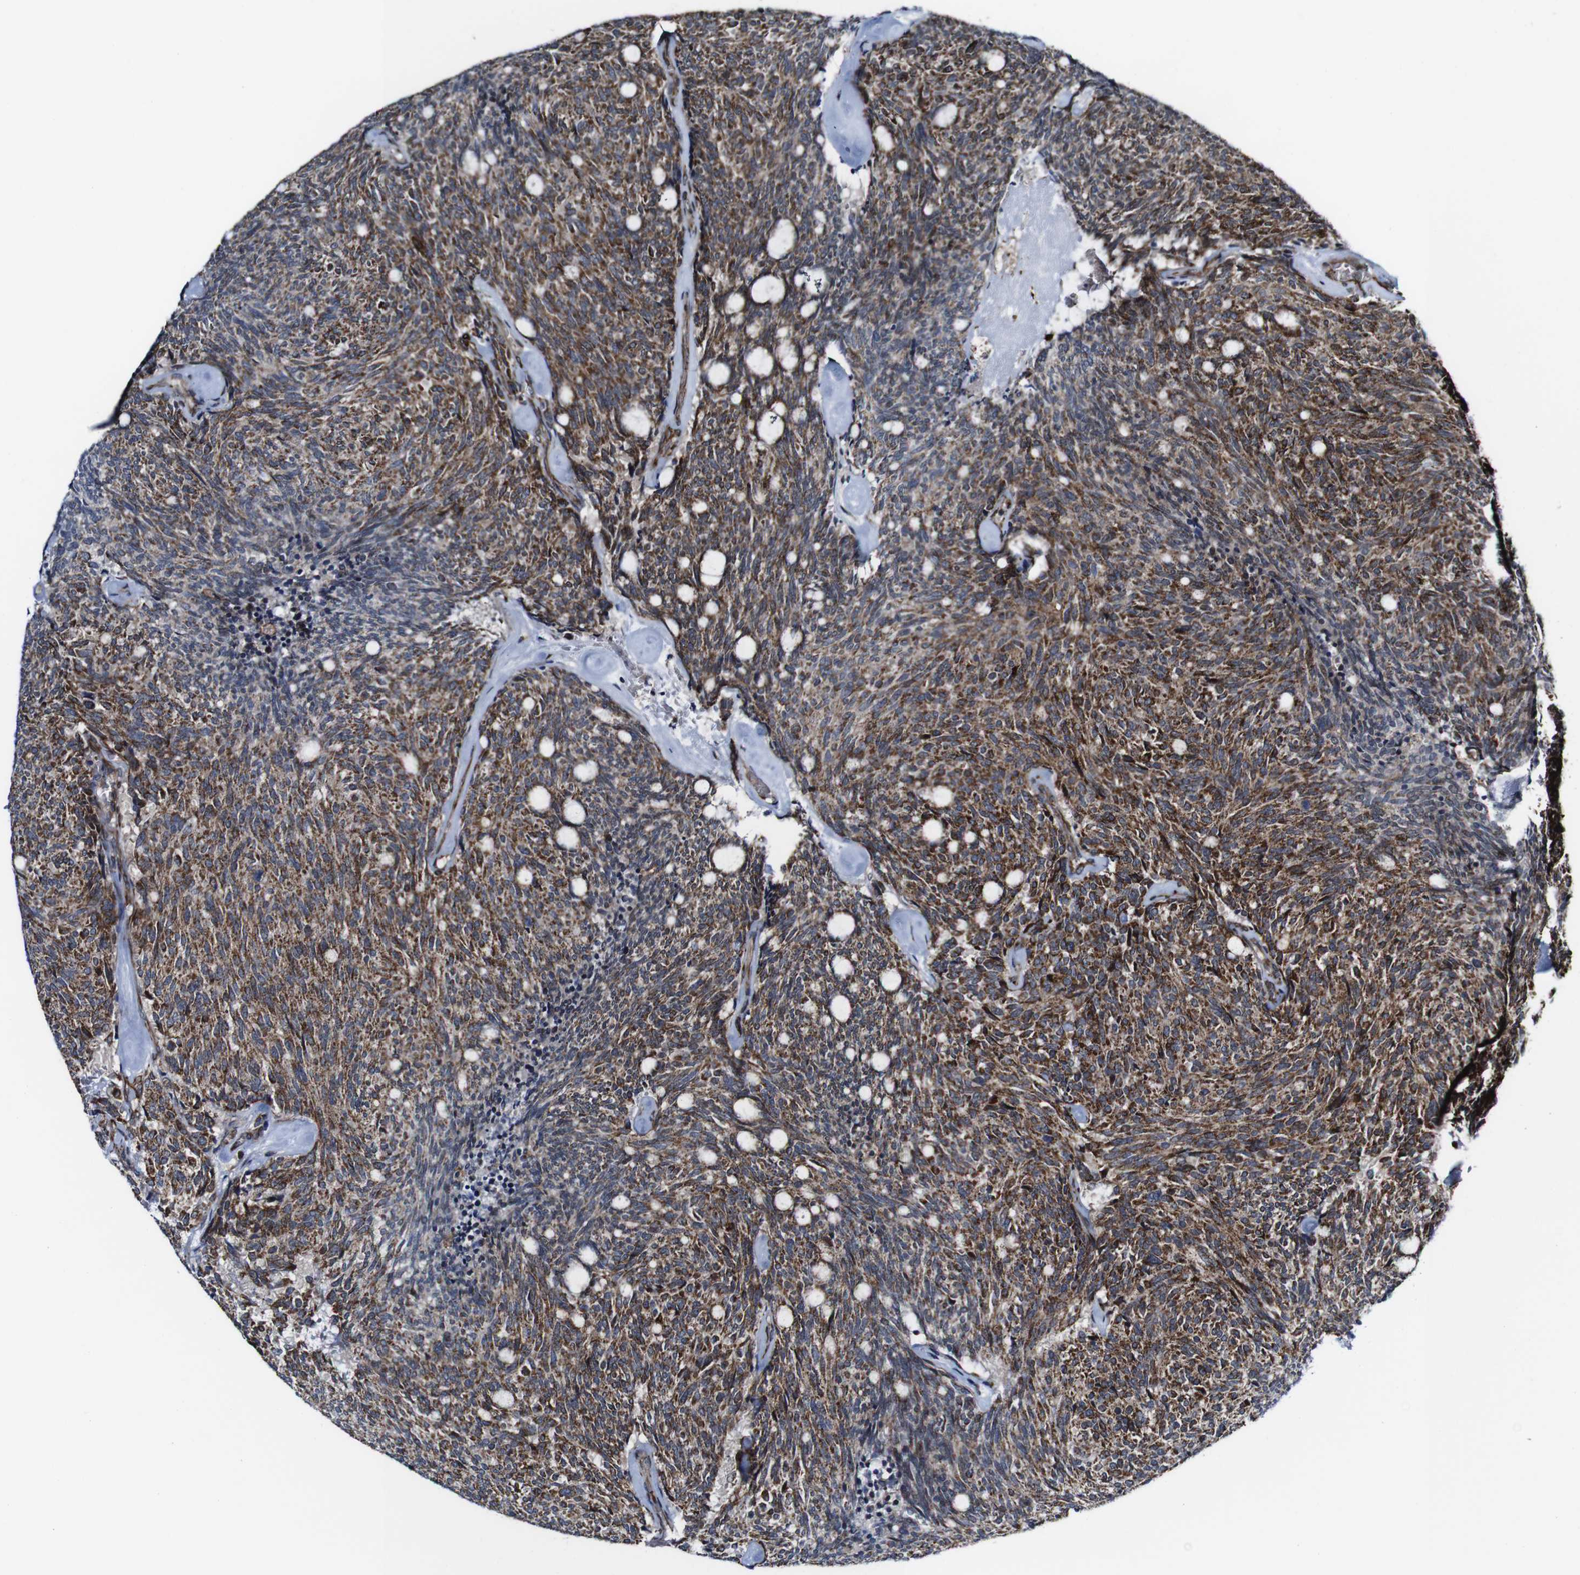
{"staining": {"intensity": "strong", "quantity": ">75%", "location": "cytoplasmic/membranous"}, "tissue": "carcinoid", "cell_type": "Tumor cells", "image_type": "cancer", "snomed": [{"axis": "morphology", "description": "Carcinoid, malignant, NOS"}, {"axis": "topography", "description": "Pancreas"}], "caption": "The histopathology image demonstrates a brown stain indicating the presence of a protein in the cytoplasmic/membranous of tumor cells in malignant carcinoid.", "gene": "JAK2", "patient": {"sex": "female", "age": 54}}